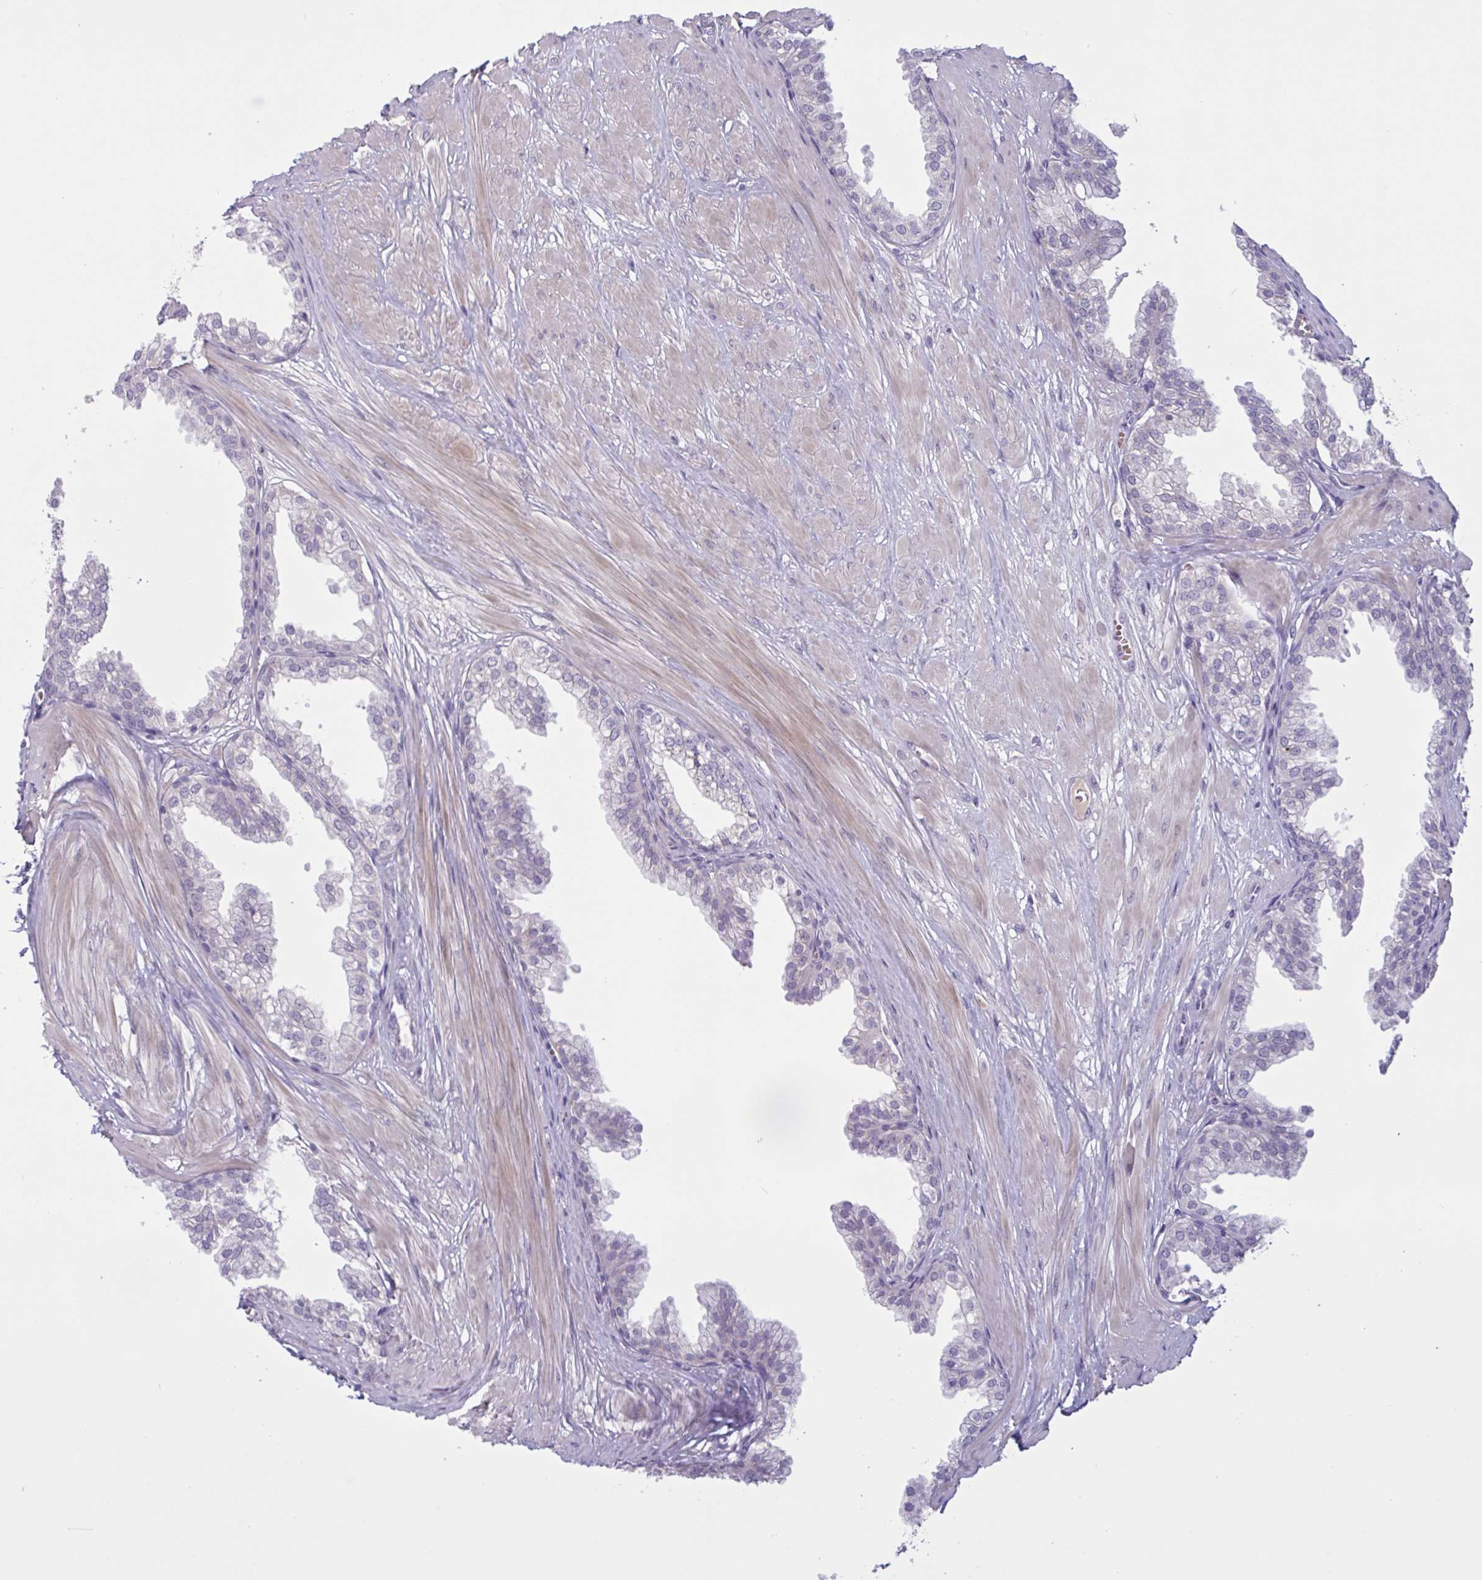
{"staining": {"intensity": "moderate", "quantity": "<25%", "location": "cytoplasmic/membranous"}, "tissue": "prostate", "cell_type": "Glandular cells", "image_type": "normal", "snomed": [{"axis": "morphology", "description": "Normal tissue, NOS"}, {"axis": "topography", "description": "Prostate"}, {"axis": "topography", "description": "Peripheral nerve tissue"}], "caption": "Prostate stained for a protein shows moderate cytoplasmic/membranous positivity in glandular cells. The staining was performed using DAB, with brown indicating positive protein expression. Nuclei are stained blue with hematoxylin.", "gene": "ENSG00000281613", "patient": {"sex": "male", "age": 55}}